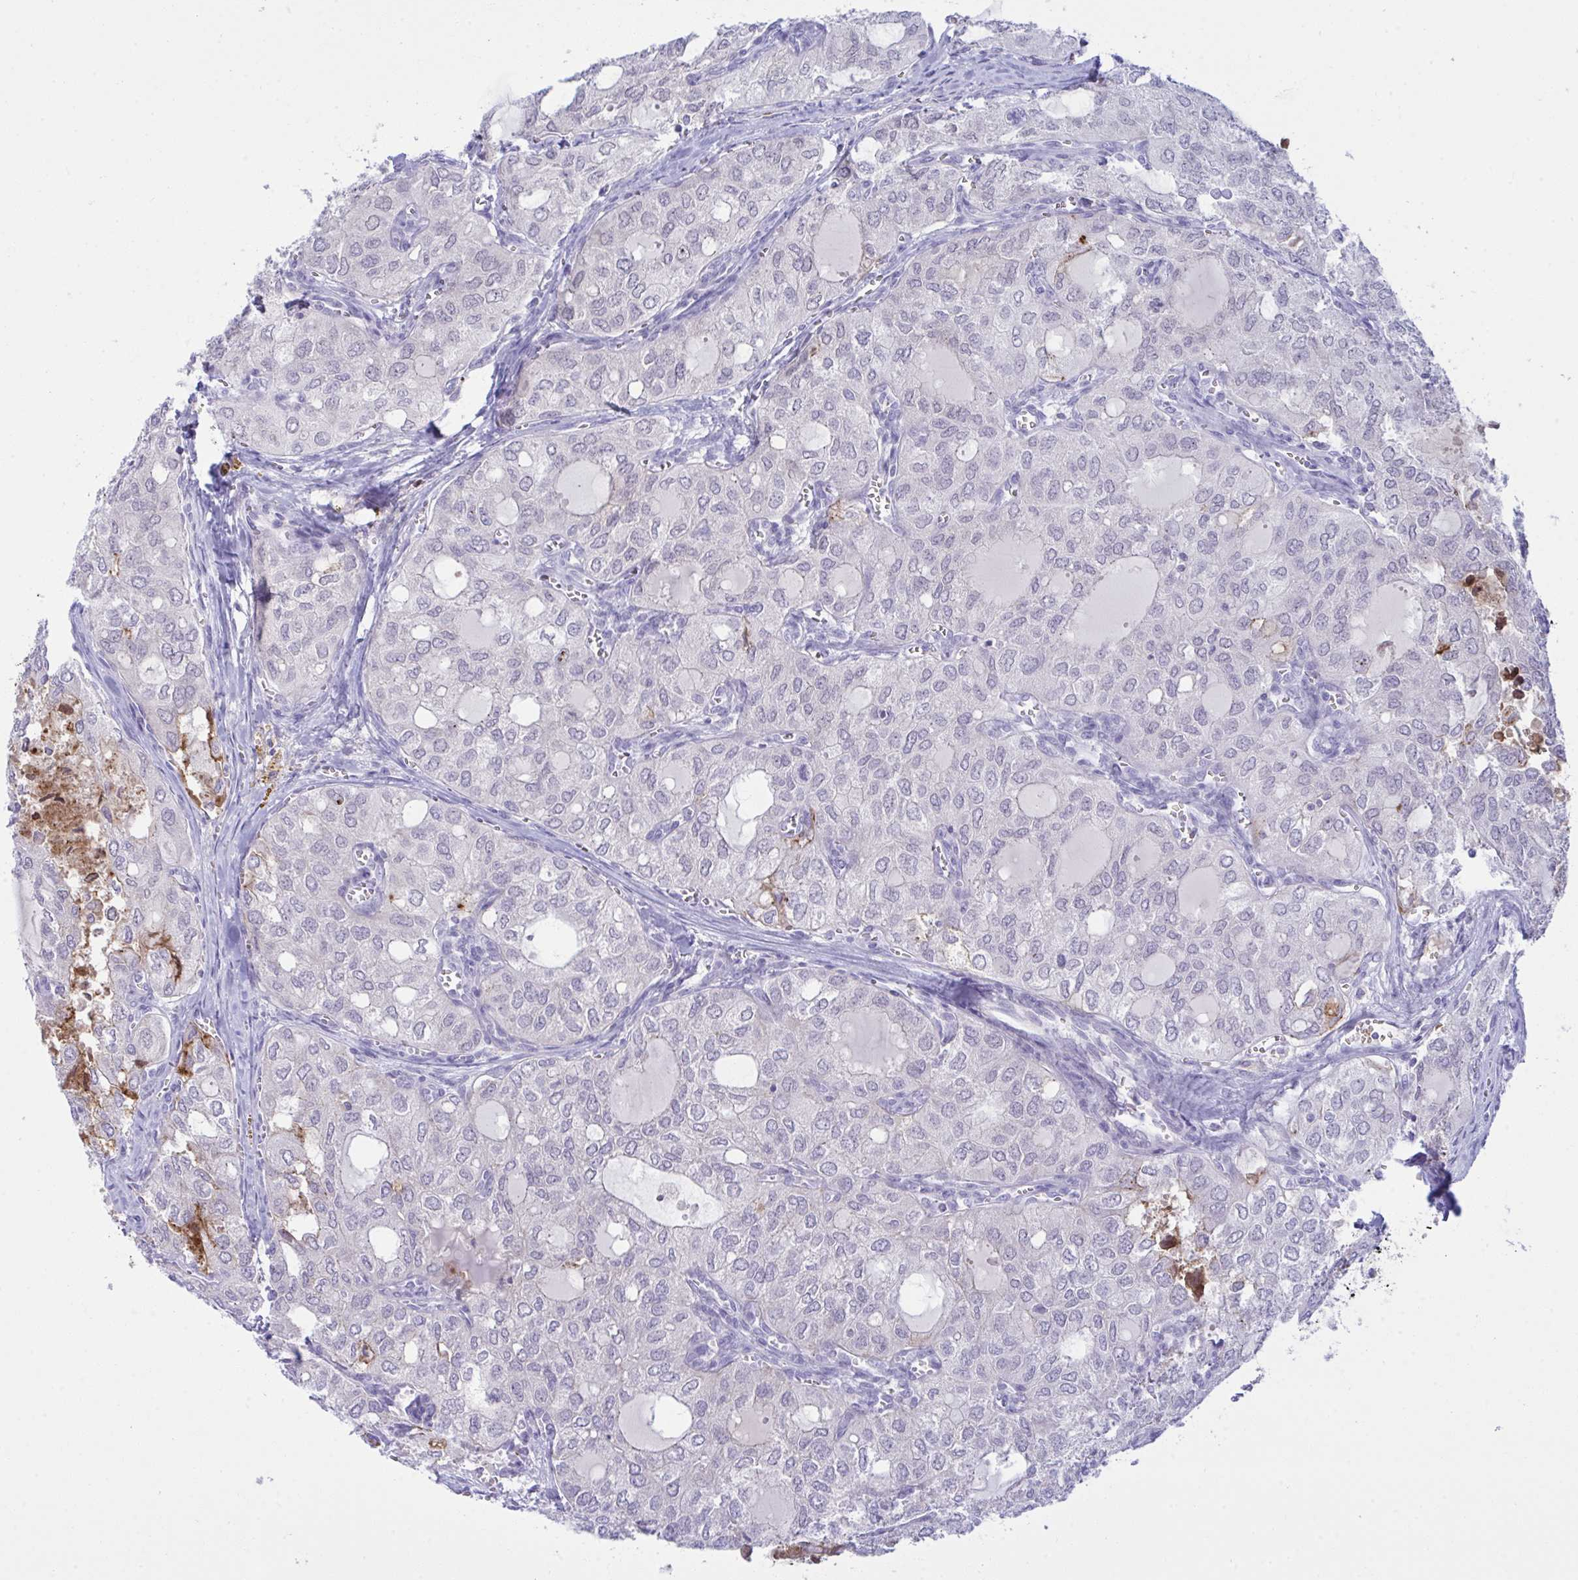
{"staining": {"intensity": "negative", "quantity": "none", "location": "none"}, "tissue": "thyroid cancer", "cell_type": "Tumor cells", "image_type": "cancer", "snomed": [{"axis": "morphology", "description": "Follicular adenoma carcinoma, NOS"}, {"axis": "topography", "description": "Thyroid gland"}], "caption": "Immunohistochemical staining of human thyroid follicular adenoma carcinoma exhibits no significant positivity in tumor cells.", "gene": "RGPD5", "patient": {"sex": "male", "age": 75}}